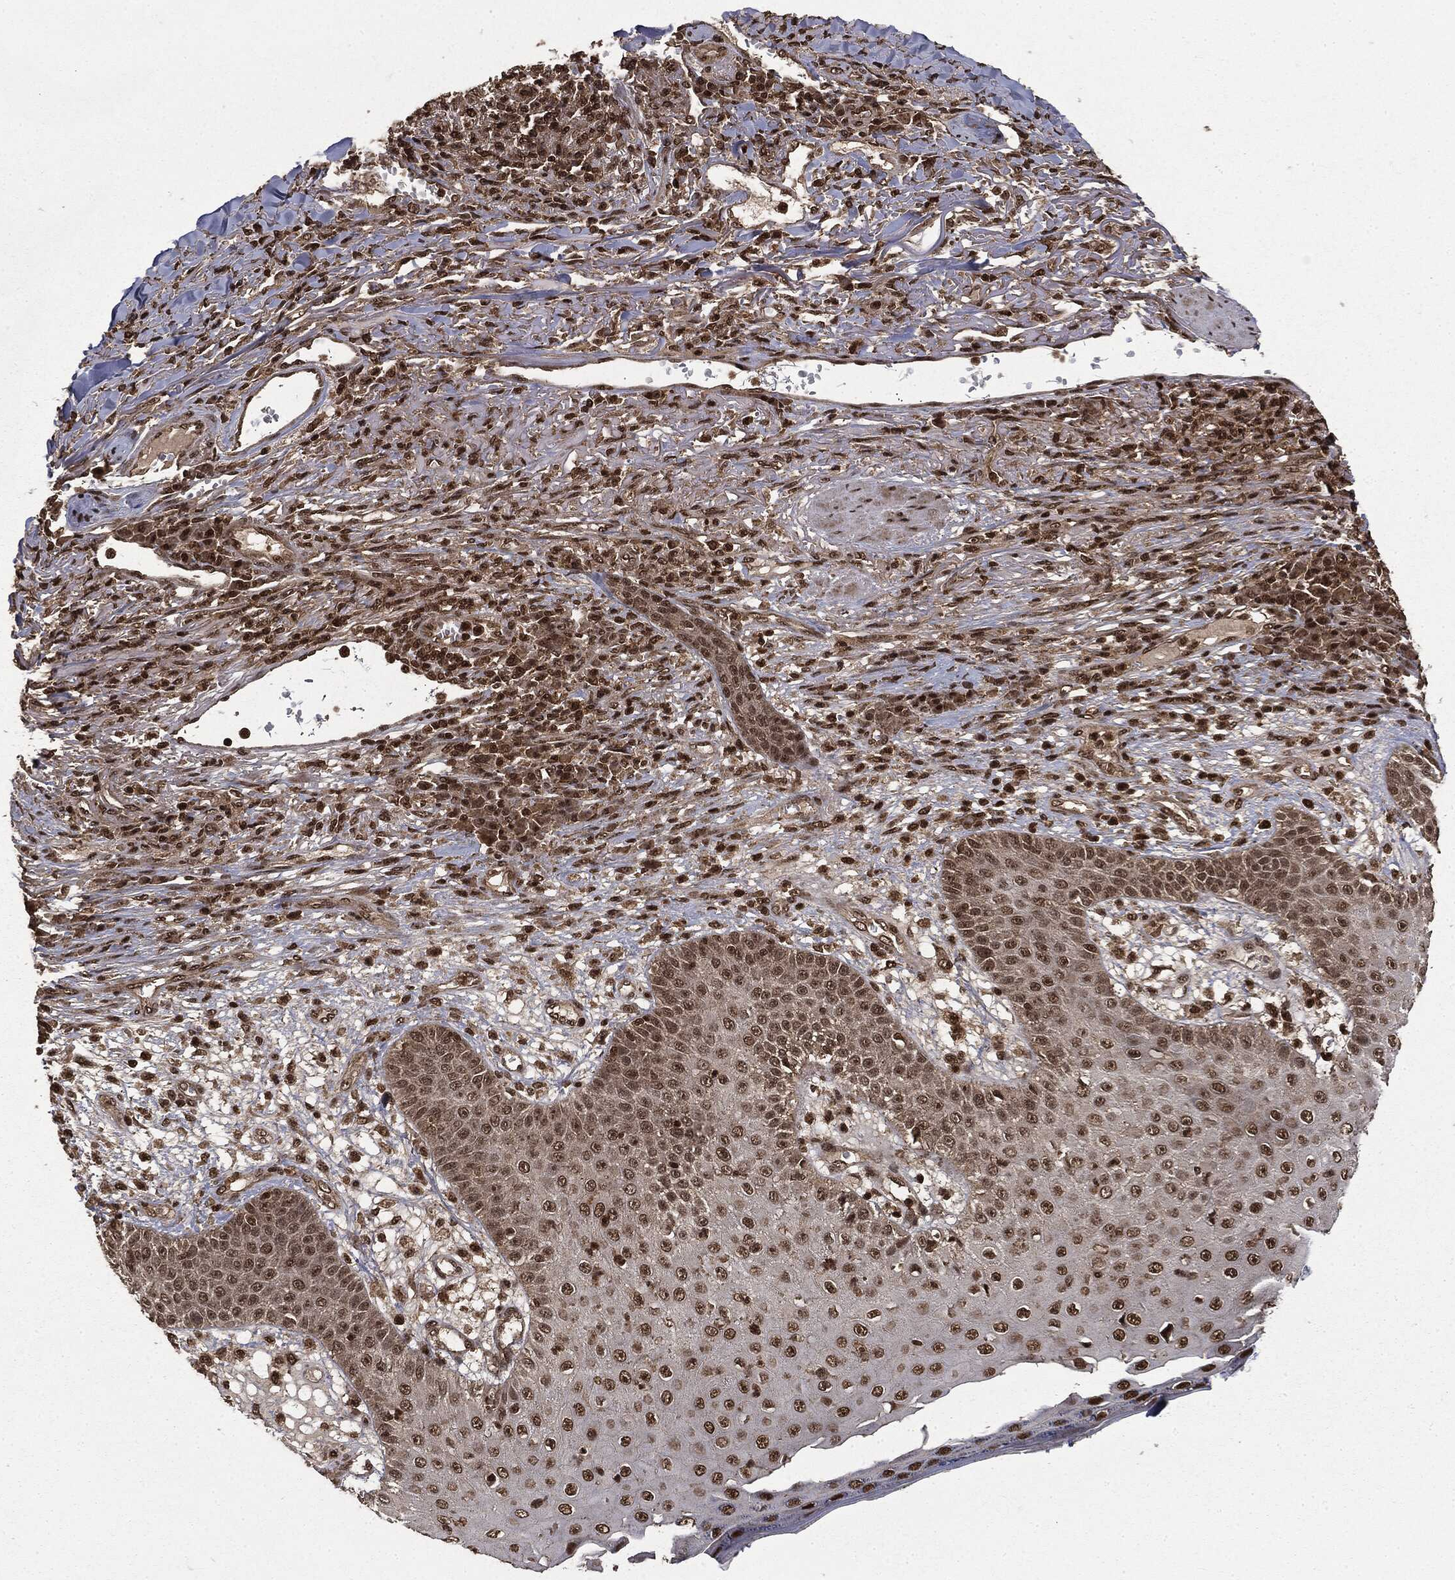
{"staining": {"intensity": "weak", "quantity": ">75%", "location": "nuclear"}, "tissue": "skin cancer", "cell_type": "Tumor cells", "image_type": "cancer", "snomed": [{"axis": "morphology", "description": "Squamous cell carcinoma, NOS"}, {"axis": "topography", "description": "Skin"}], "caption": "Immunohistochemical staining of skin cancer demonstrates low levels of weak nuclear positivity in about >75% of tumor cells.", "gene": "CTDP1", "patient": {"sex": "male", "age": 82}}